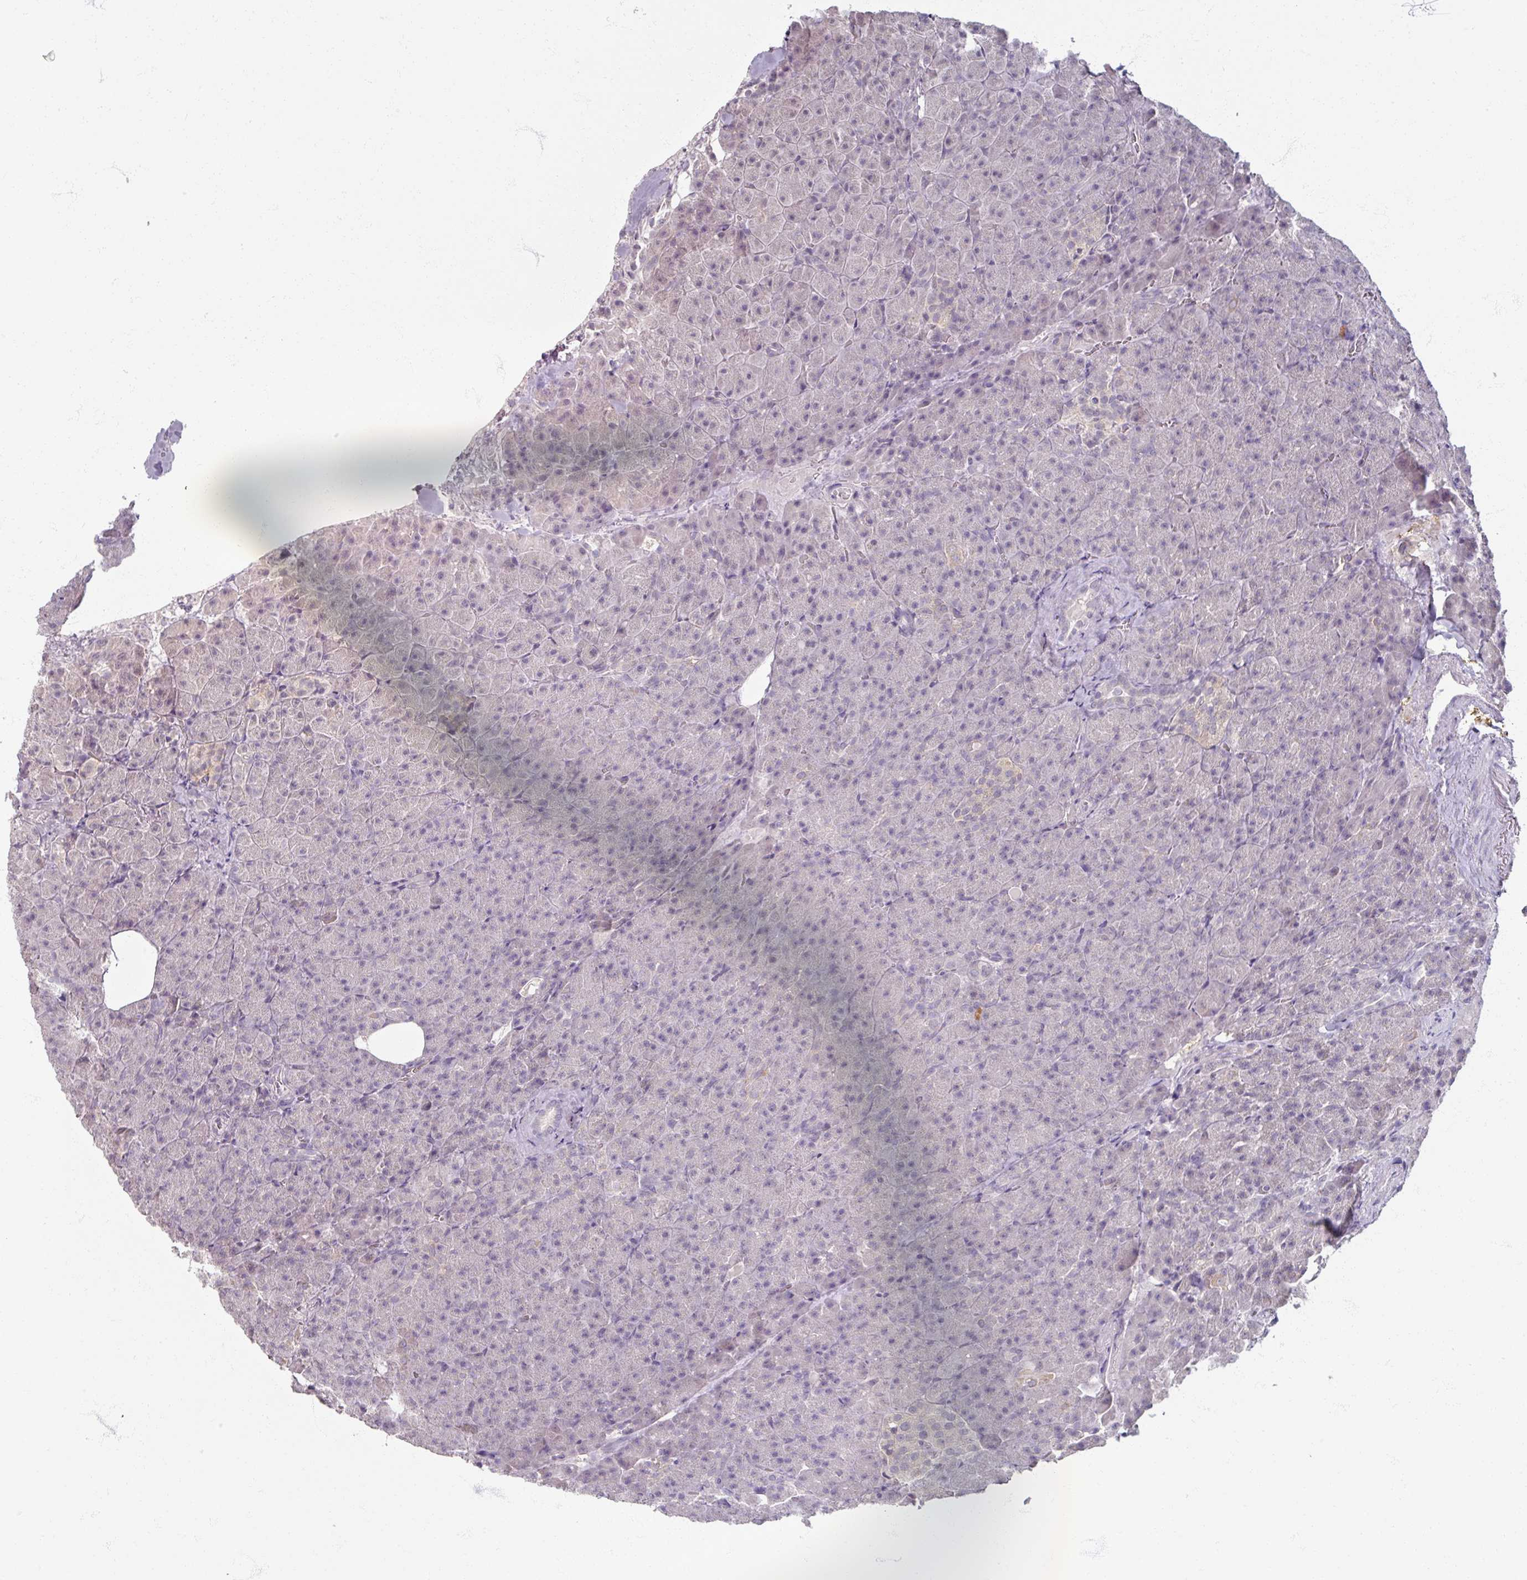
{"staining": {"intensity": "negative", "quantity": "none", "location": "none"}, "tissue": "pancreas", "cell_type": "Exocrine glandular cells", "image_type": "normal", "snomed": [{"axis": "morphology", "description": "Normal tissue, NOS"}, {"axis": "topography", "description": "Pancreas"}], "caption": "Photomicrograph shows no significant protein expression in exocrine glandular cells of benign pancreas. The staining is performed using DAB brown chromogen with nuclei counter-stained in using hematoxylin.", "gene": "SOX11", "patient": {"sex": "female", "age": 74}}